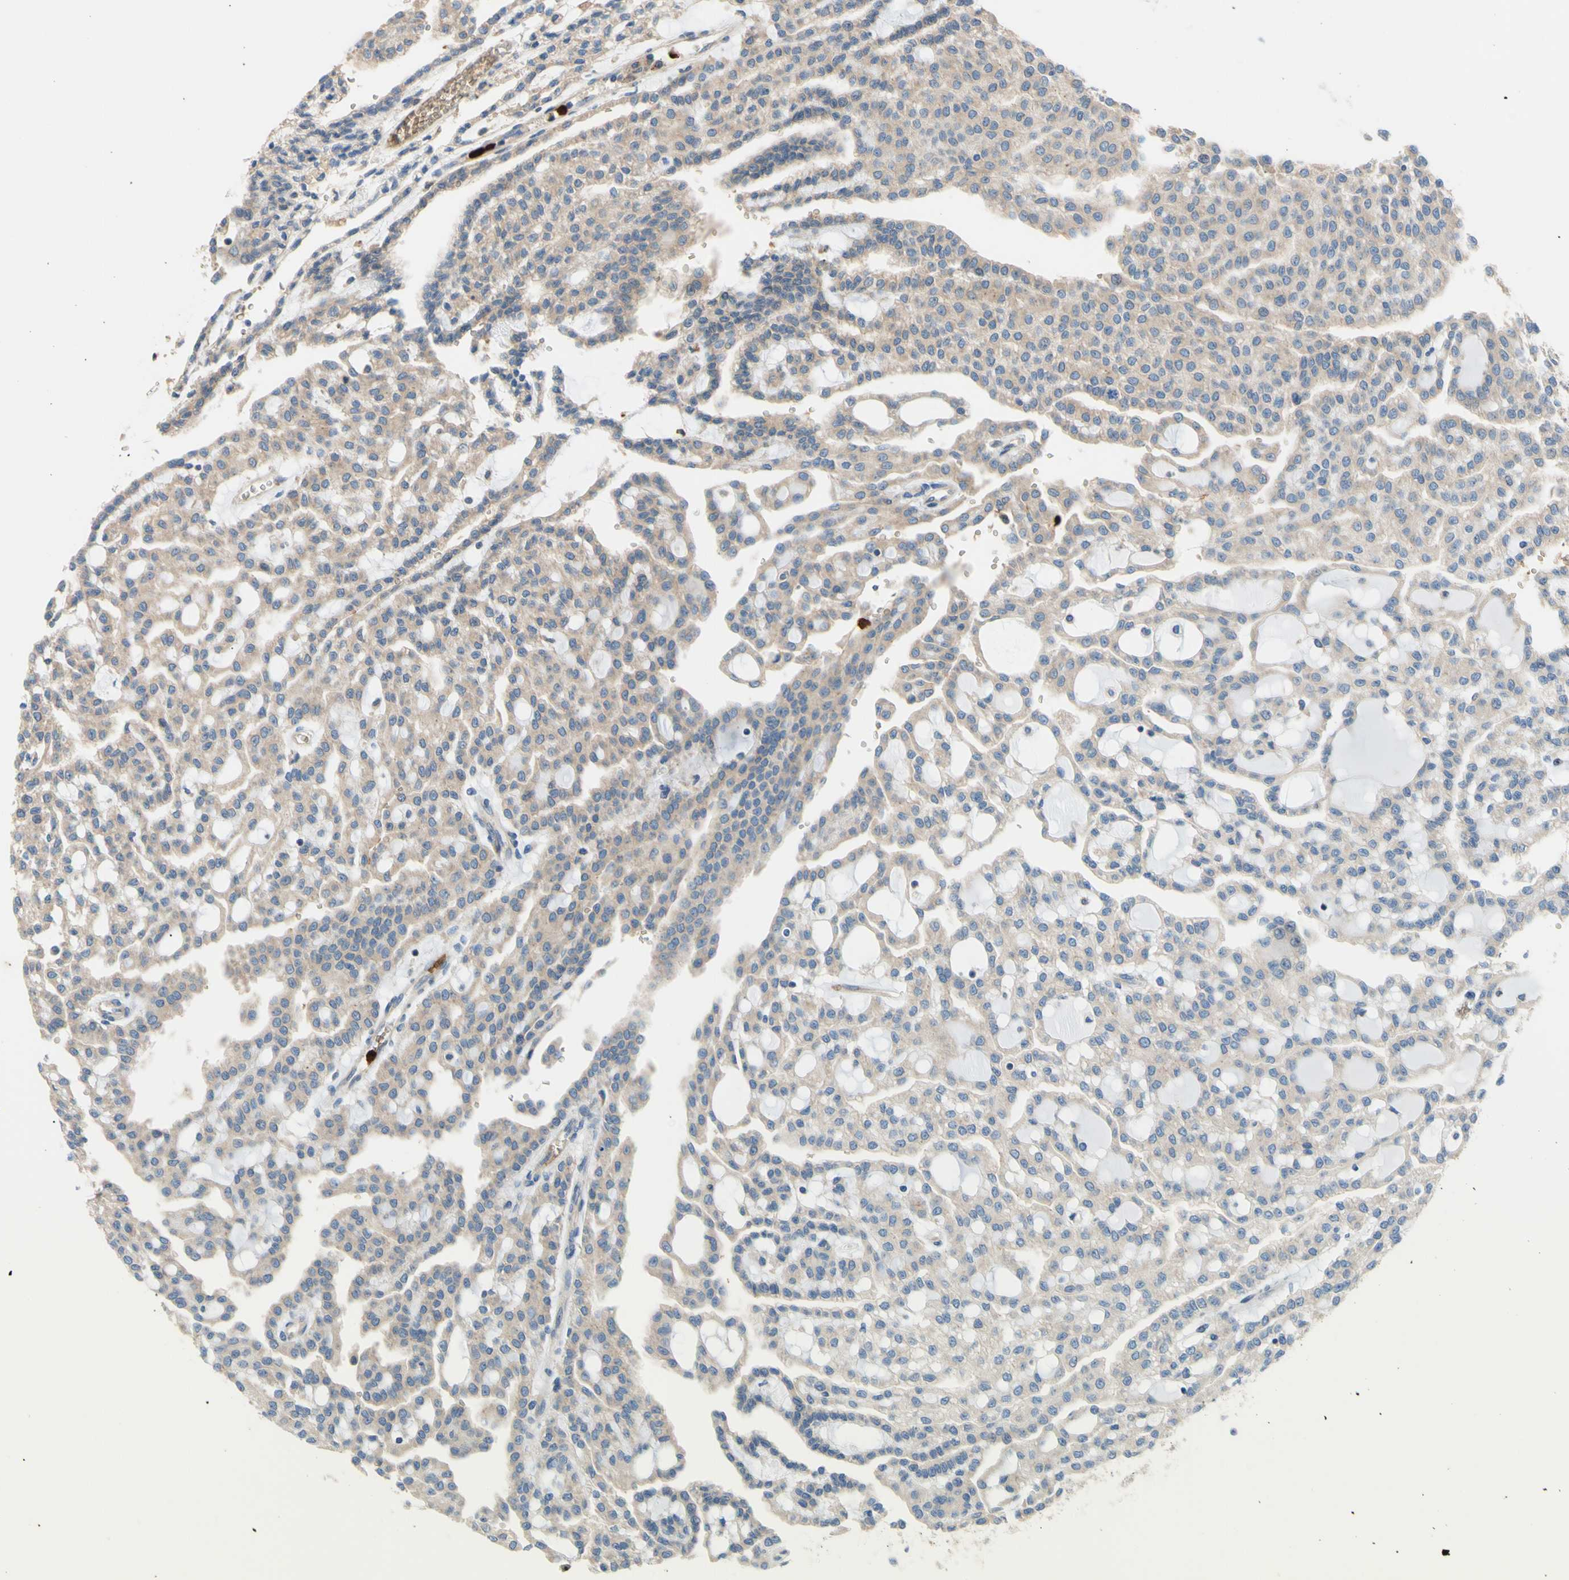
{"staining": {"intensity": "weak", "quantity": ">75%", "location": "cytoplasmic/membranous"}, "tissue": "renal cancer", "cell_type": "Tumor cells", "image_type": "cancer", "snomed": [{"axis": "morphology", "description": "Adenocarcinoma, NOS"}, {"axis": "topography", "description": "Kidney"}], "caption": "Immunohistochemistry of renal cancer demonstrates low levels of weak cytoplasmic/membranous staining in approximately >75% of tumor cells.", "gene": "USP9X", "patient": {"sex": "male", "age": 63}}